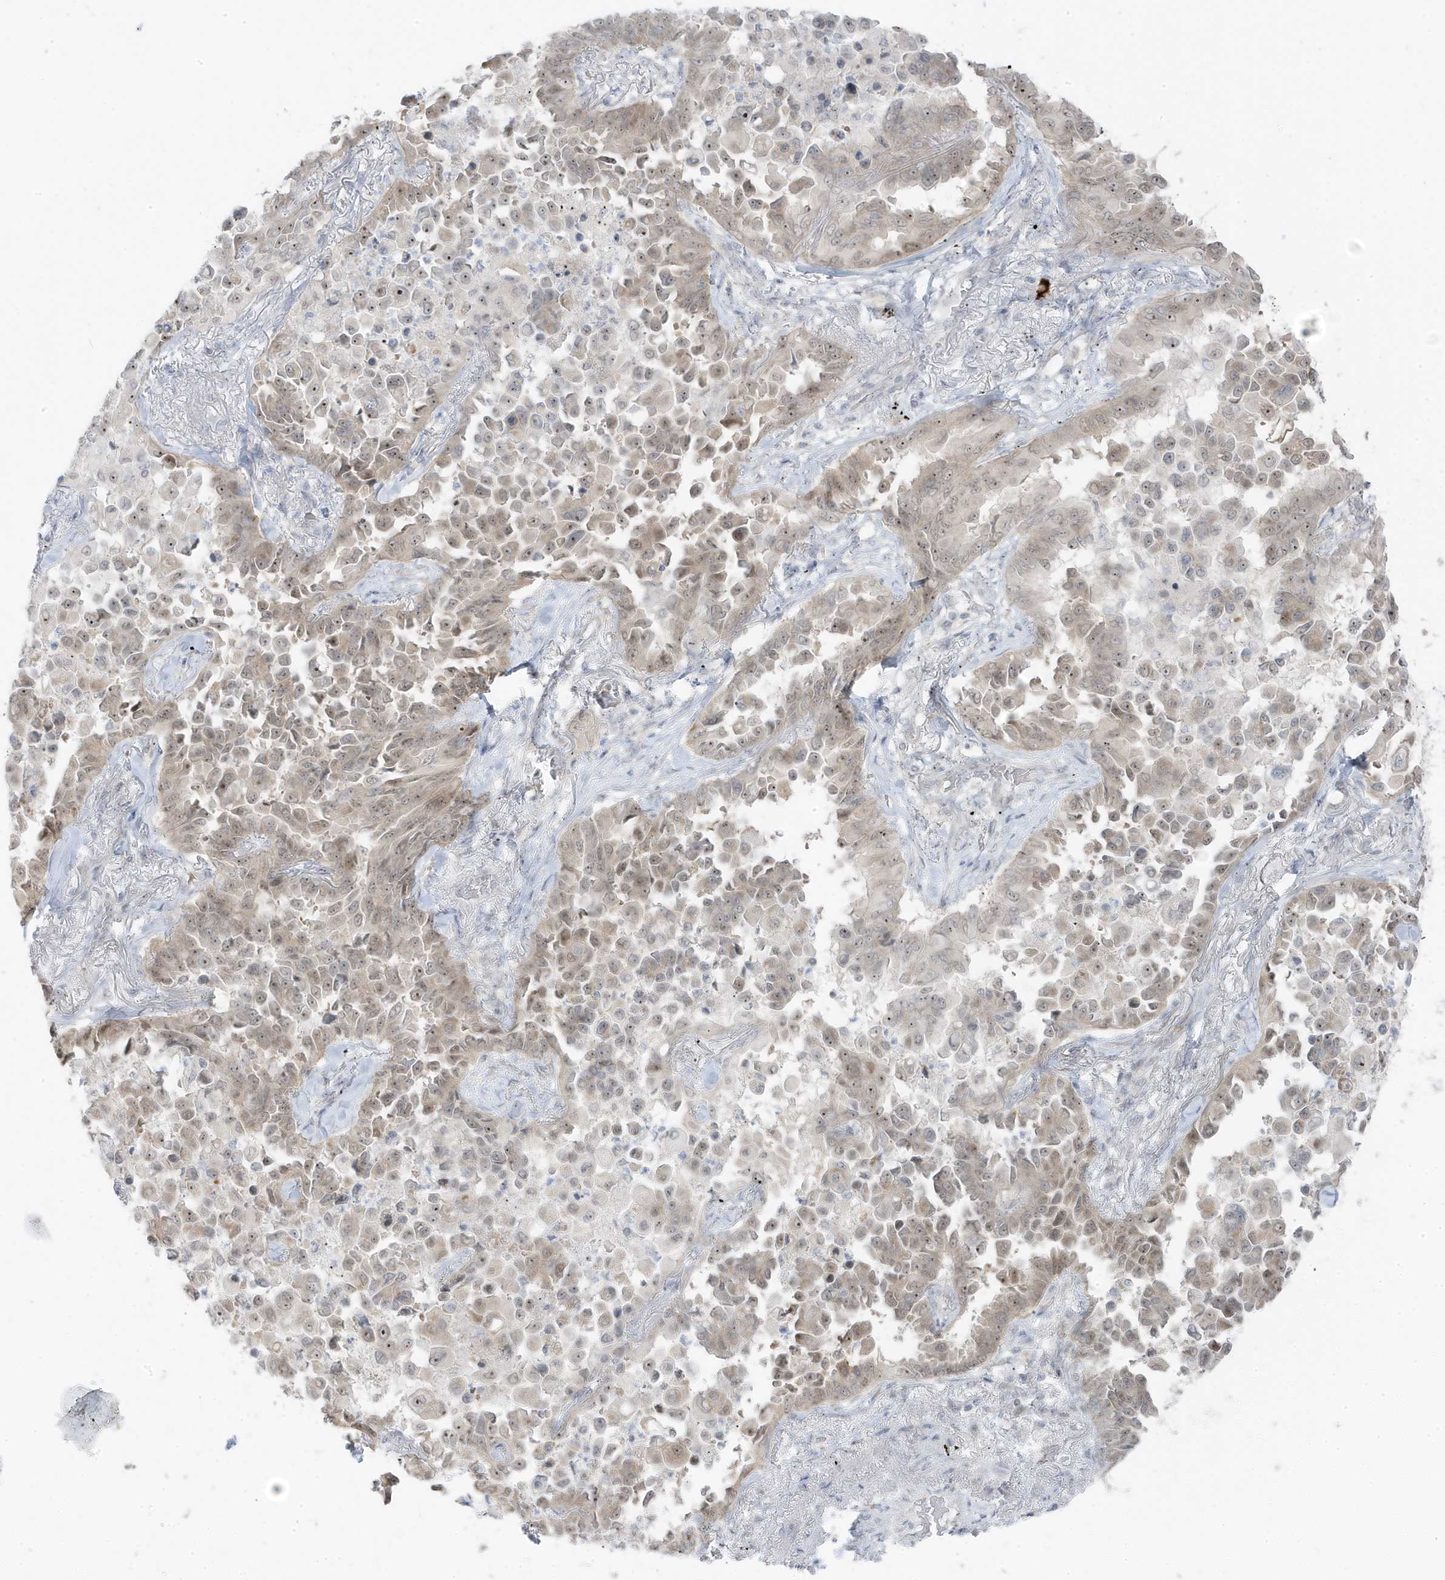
{"staining": {"intensity": "moderate", "quantity": "<25%", "location": "nuclear"}, "tissue": "lung cancer", "cell_type": "Tumor cells", "image_type": "cancer", "snomed": [{"axis": "morphology", "description": "Adenocarcinoma, NOS"}, {"axis": "topography", "description": "Lung"}], "caption": "An IHC micrograph of tumor tissue is shown. Protein staining in brown labels moderate nuclear positivity in lung adenocarcinoma within tumor cells.", "gene": "TSEN15", "patient": {"sex": "female", "age": 67}}